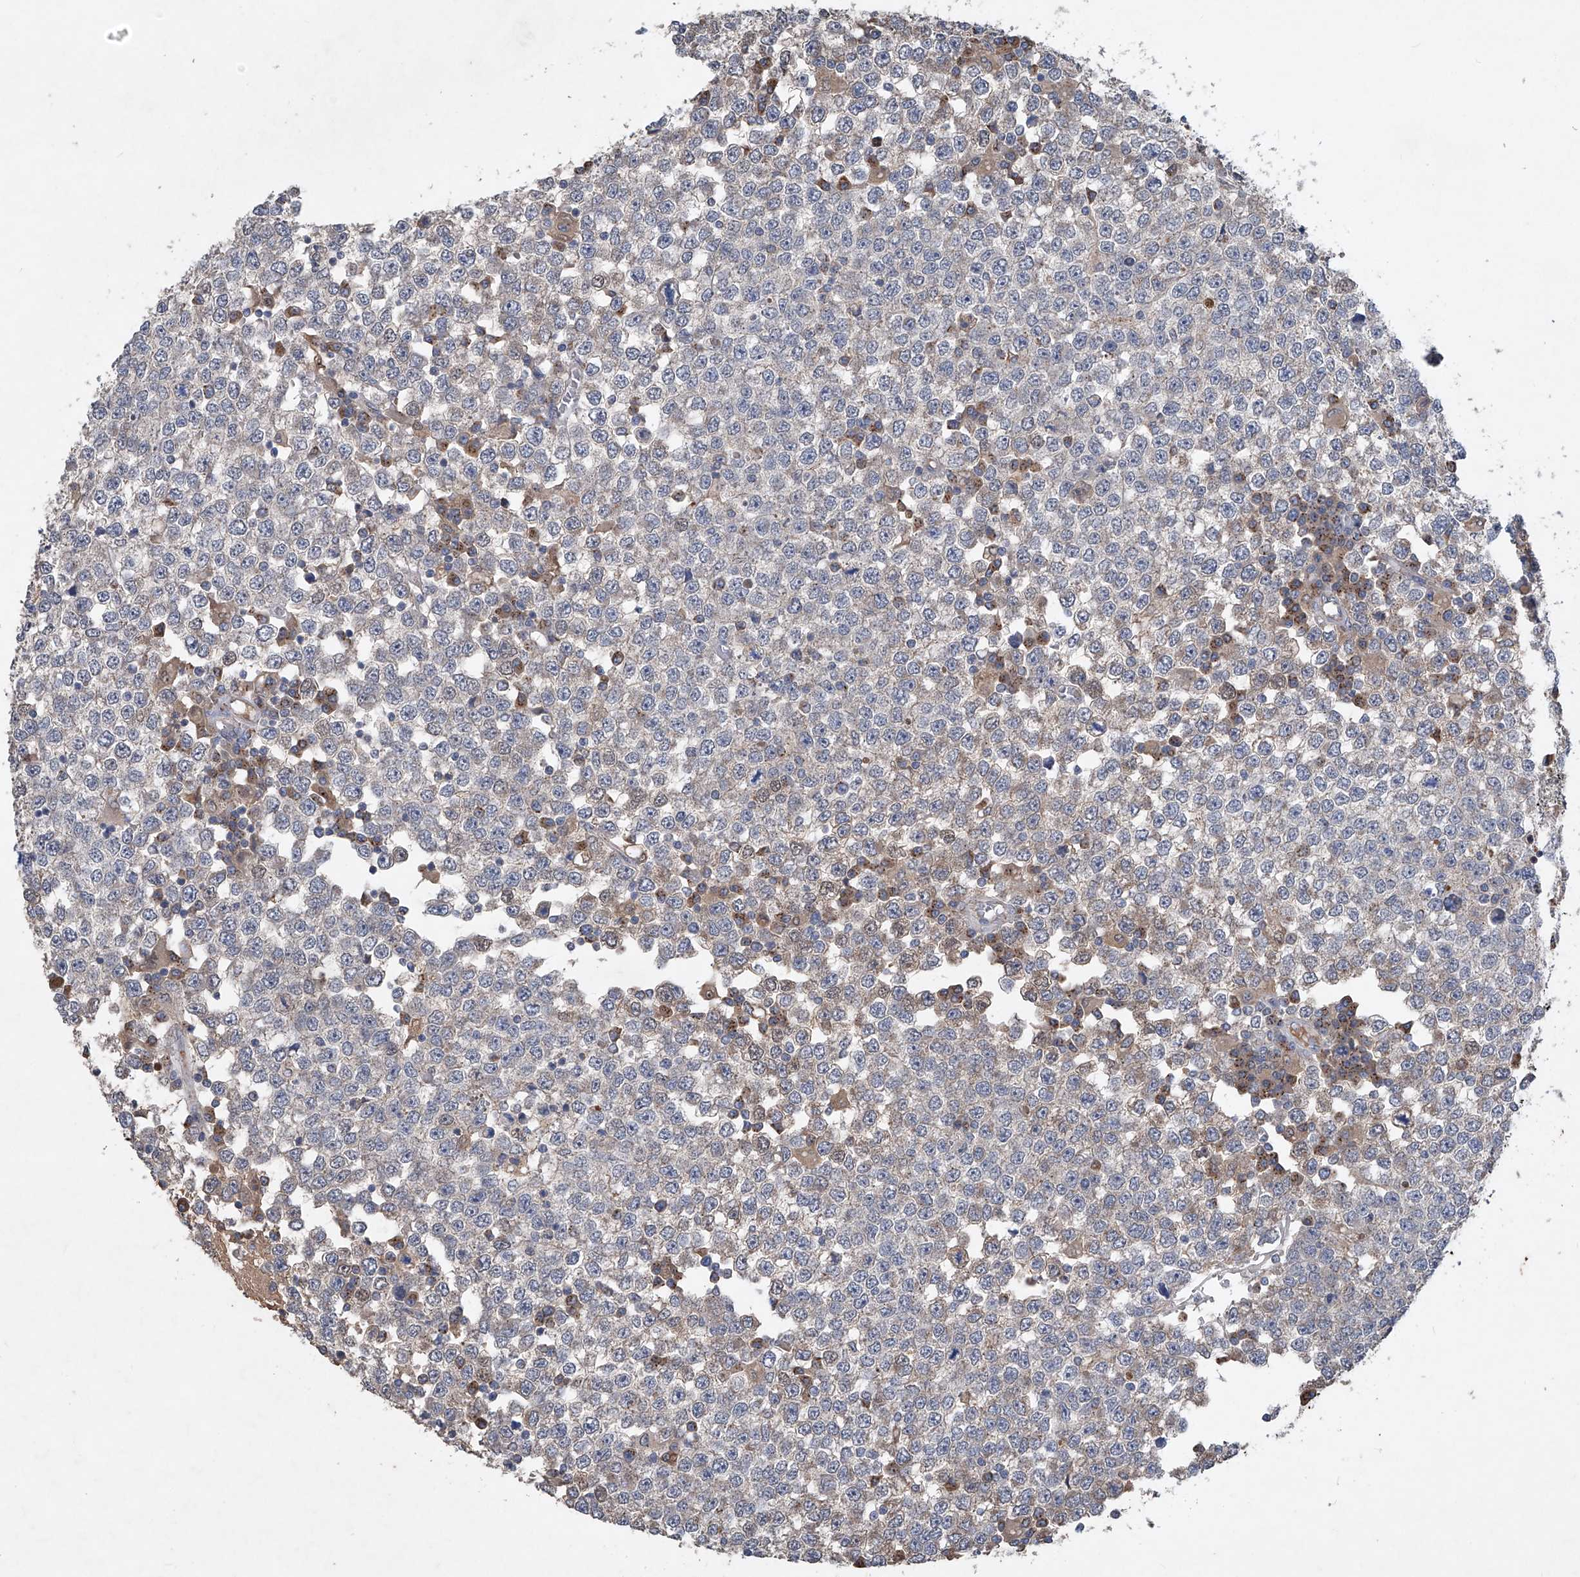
{"staining": {"intensity": "negative", "quantity": "none", "location": "none"}, "tissue": "testis cancer", "cell_type": "Tumor cells", "image_type": "cancer", "snomed": [{"axis": "morphology", "description": "Seminoma, NOS"}, {"axis": "topography", "description": "Testis"}], "caption": "Tumor cells show no significant protein expression in testis cancer (seminoma). (Brightfield microscopy of DAB immunohistochemistry (IHC) at high magnification).", "gene": "PCSK5", "patient": {"sex": "male", "age": 65}}